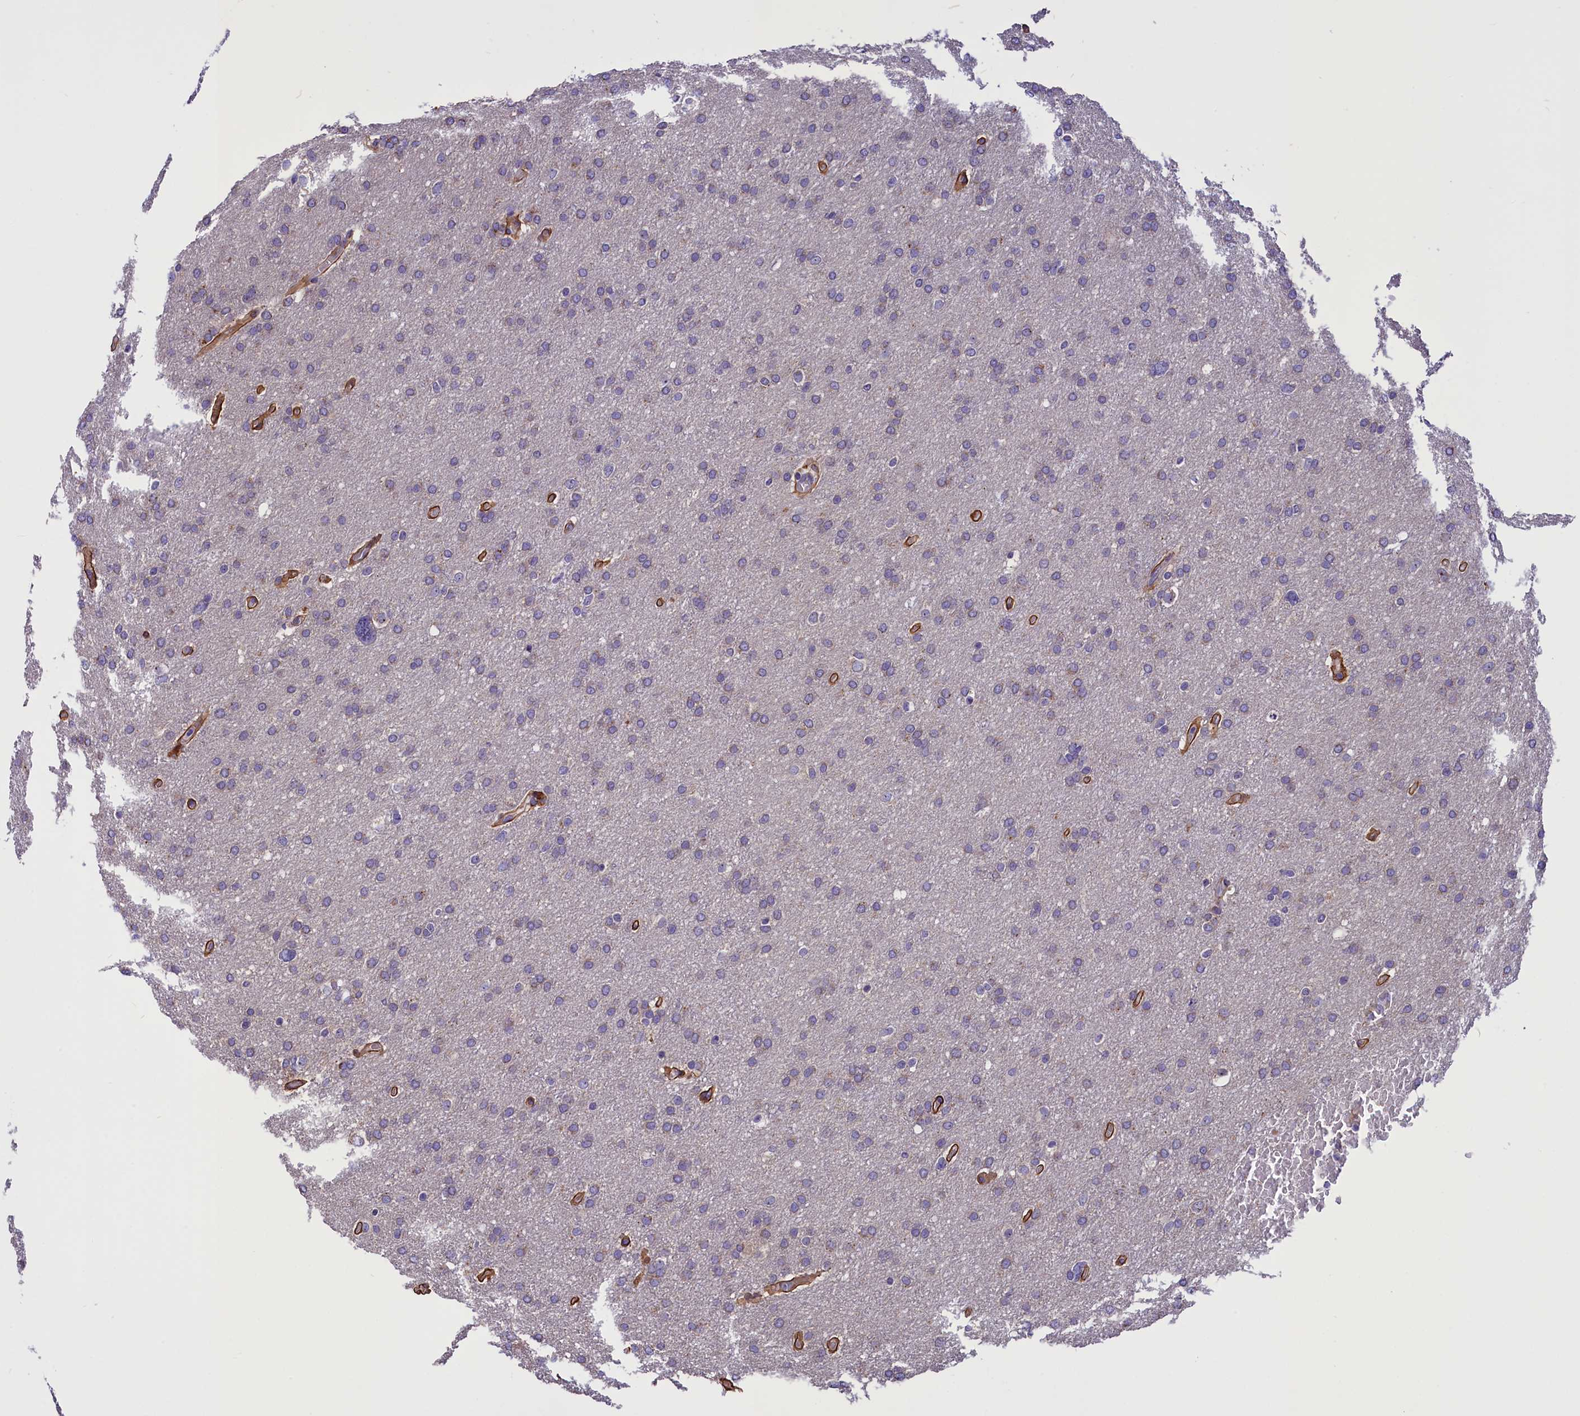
{"staining": {"intensity": "weak", "quantity": "<25%", "location": "cytoplasmic/membranous"}, "tissue": "glioma", "cell_type": "Tumor cells", "image_type": "cancer", "snomed": [{"axis": "morphology", "description": "Glioma, malignant, High grade"}, {"axis": "topography", "description": "Cerebral cortex"}], "caption": "DAB immunohistochemical staining of malignant glioma (high-grade) shows no significant staining in tumor cells.", "gene": "FRY", "patient": {"sex": "female", "age": 36}}